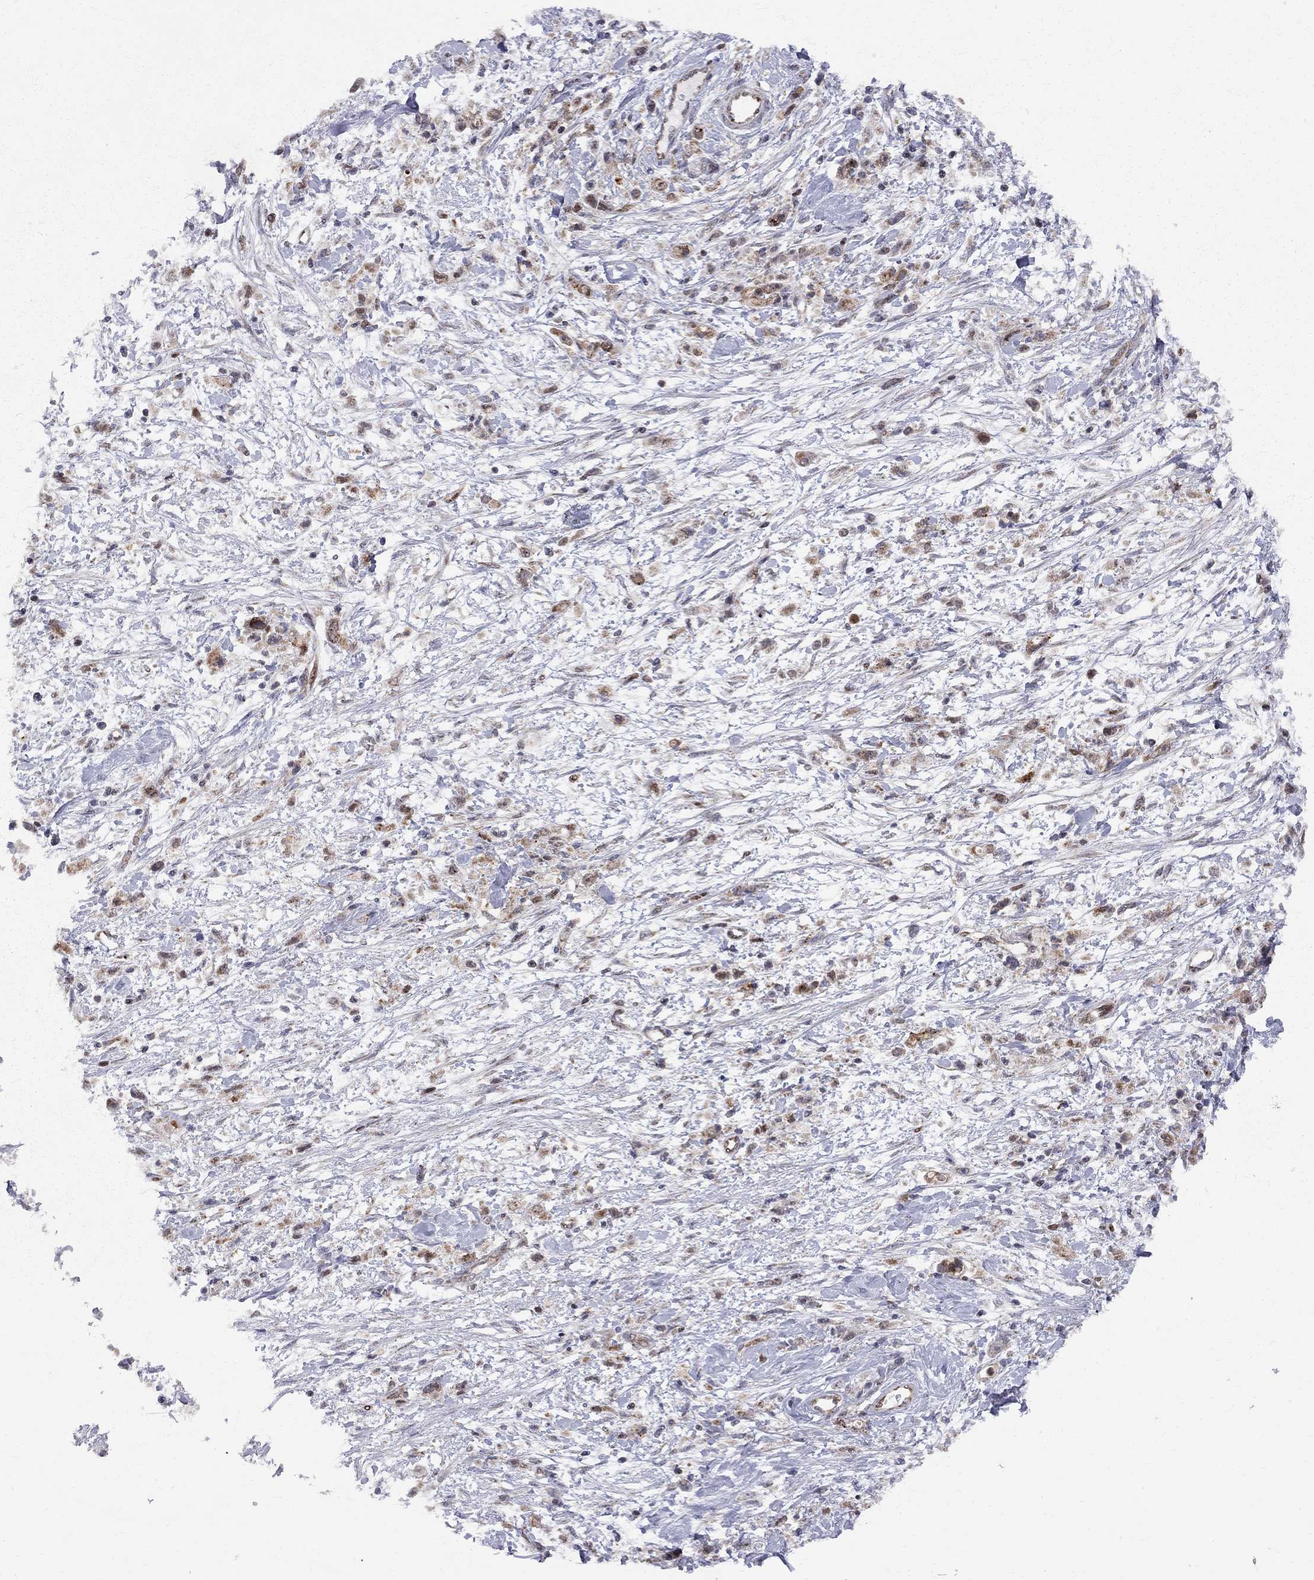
{"staining": {"intensity": "moderate", "quantity": "<25%", "location": "cytoplasmic/membranous"}, "tissue": "stomach cancer", "cell_type": "Tumor cells", "image_type": "cancer", "snomed": [{"axis": "morphology", "description": "Adenocarcinoma, NOS"}, {"axis": "topography", "description": "Stomach"}], "caption": "Stomach cancer (adenocarcinoma) stained with a brown dye demonstrates moderate cytoplasmic/membranous positive expression in approximately <25% of tumor cells.", "gene": "ELOB", "patient": {"sex": "female", "age": 59}}